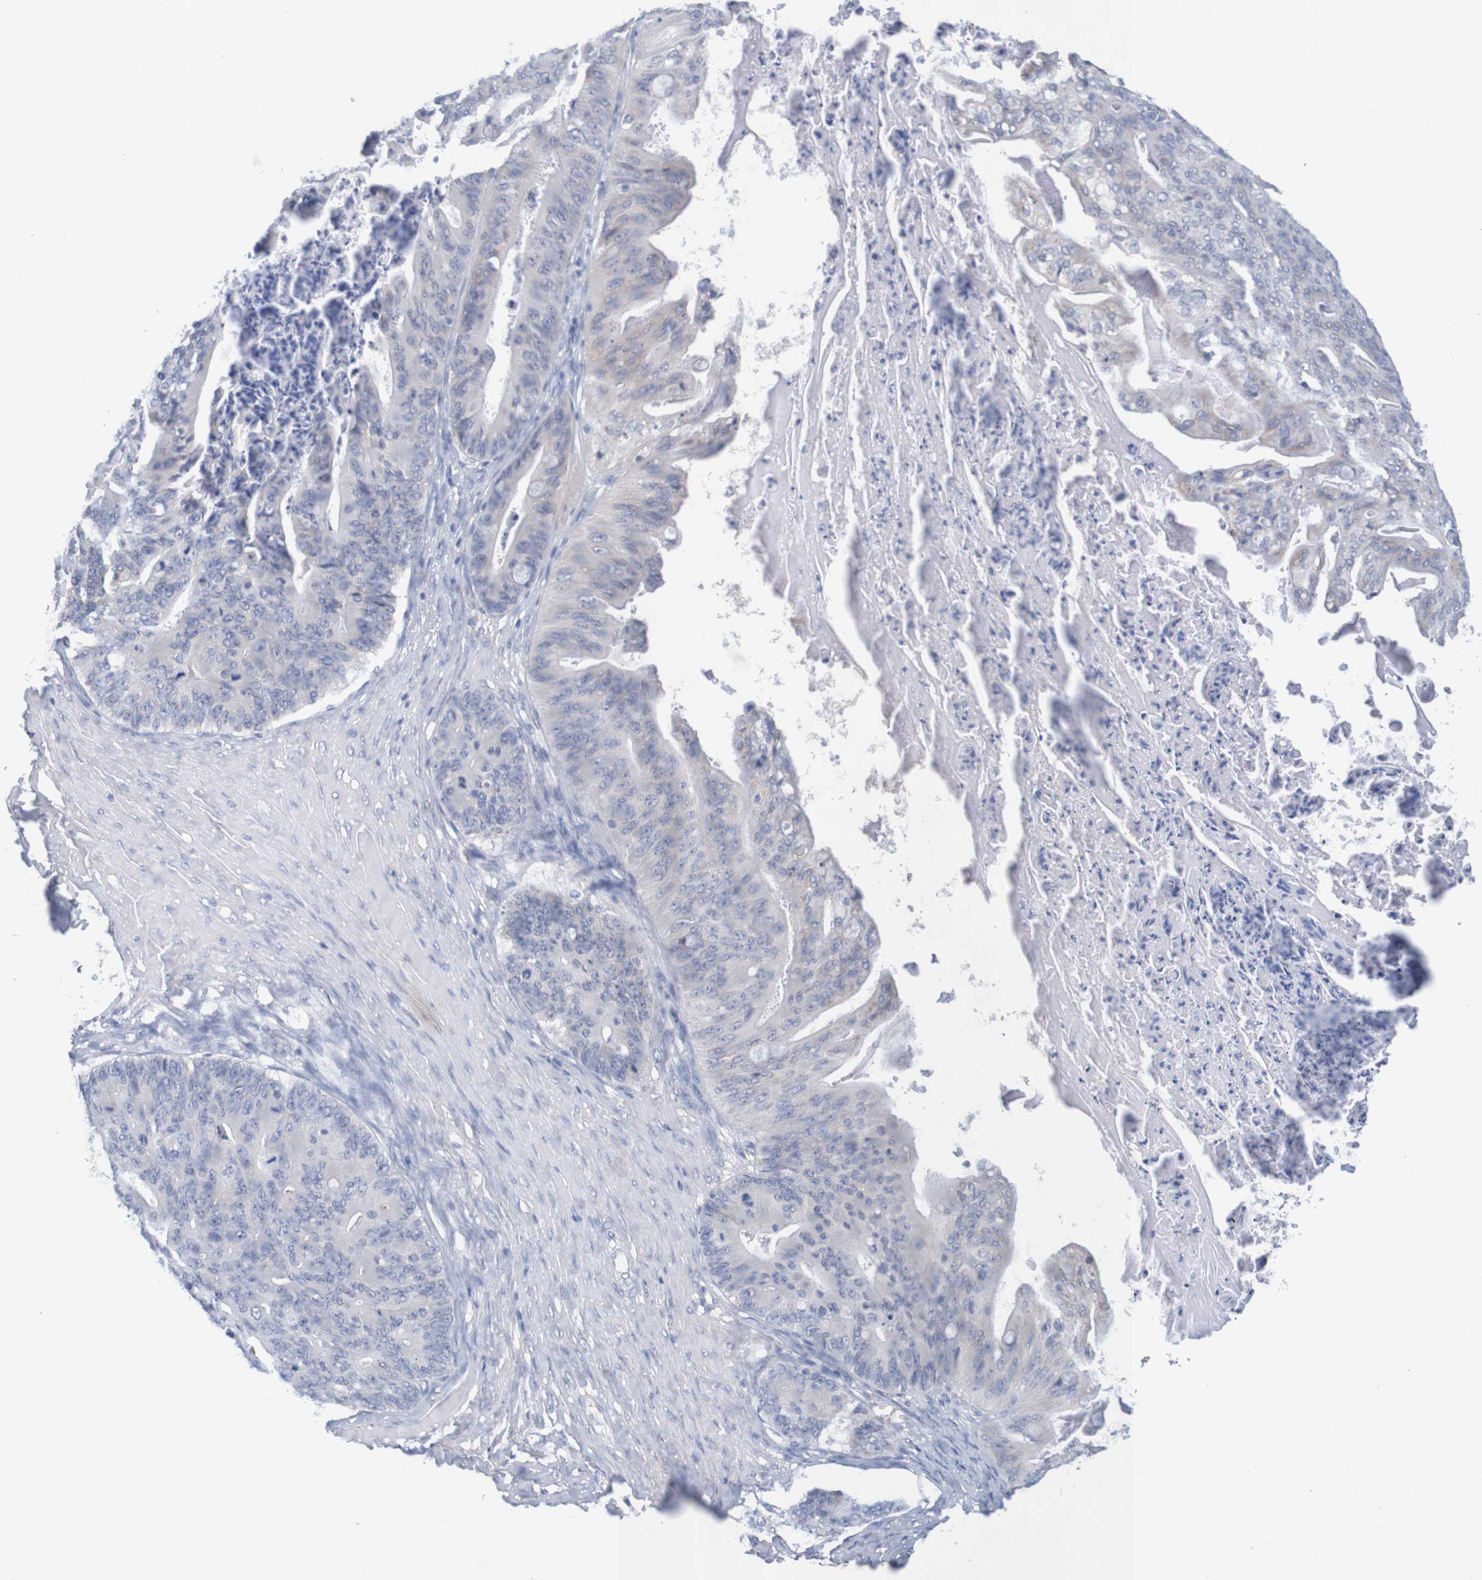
{"staining": {"intensity": "weak", "quantity": "<25%", "location": "cytoplasmic/membranous"}, "tissue": "ovarian cancer", "cell_type": "Tumor cells", "image_type": "cancer", "snomed": [{"axis": "morphology", "description": "Cystadenocarcinoma, mucinous, NOS"}, {"axis": "topography", "description": "Ovary"}], "caption": "A photomicrograph of human ovarian cancer (mucinous cystadenocarcinoma) is negative for staining in tumor cells.", "gene": "LTA", "patient": {"sex": "female", "age": 37}}